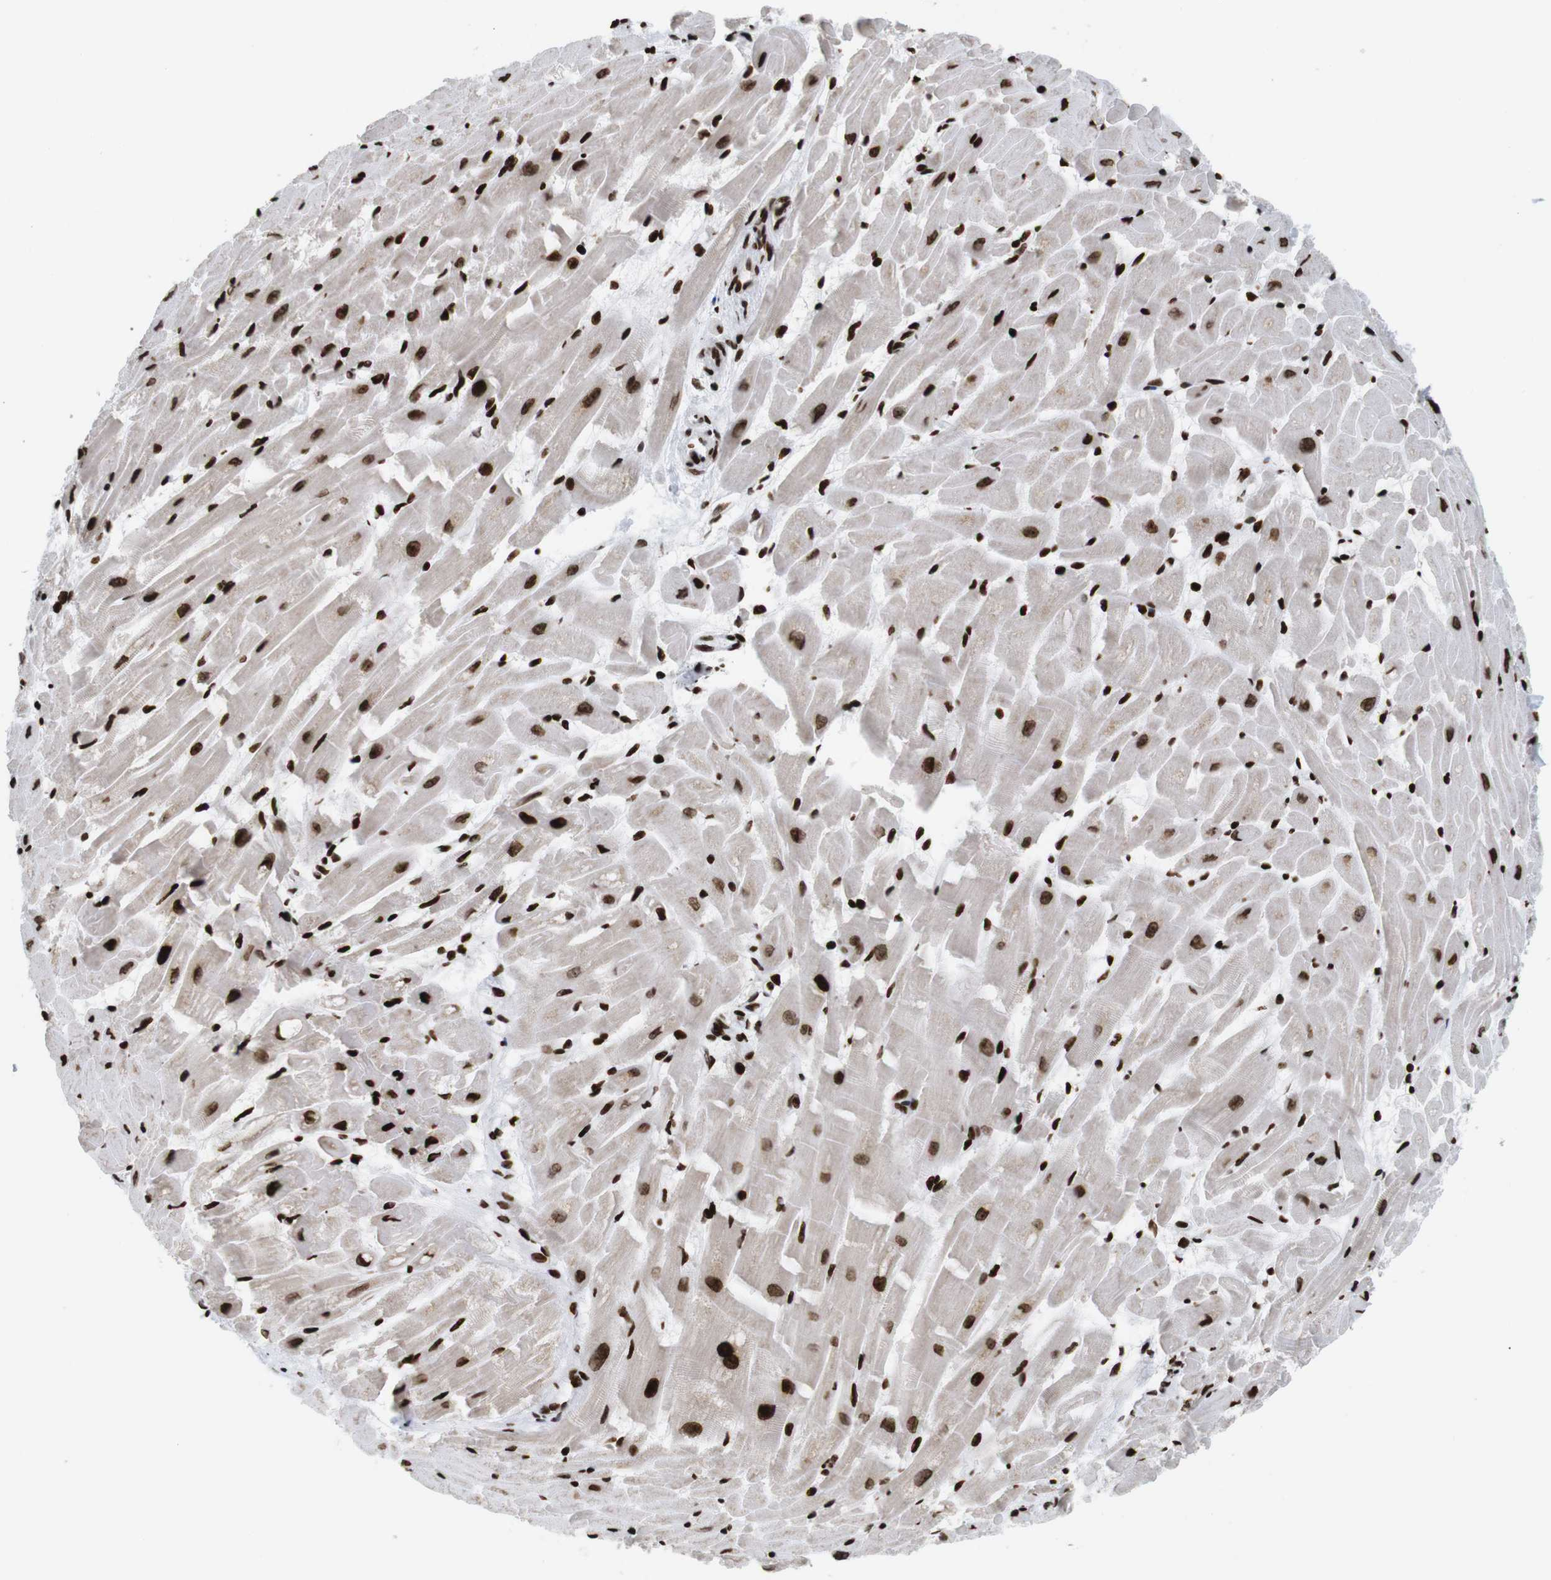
{"staining": {"intensity": "strong", "quantity": ">75%", "location": "nuclear"}, "tissue": "heart muscle", "cell_type": "Cardiomyocytes", "image_type": "normal", "snomed": [{"axis": "morphology", "description": "Normal tissue, NOS"}, {"axis": "topography", "description": "Heart"}], "caption": "Brown immunohistochemical staining in normal heart muscle shows strong nuclear positivity in approximately >75% of cardiomyocytes.", "gene": "H1", "patient": {"sex": "female", "age": 19}}